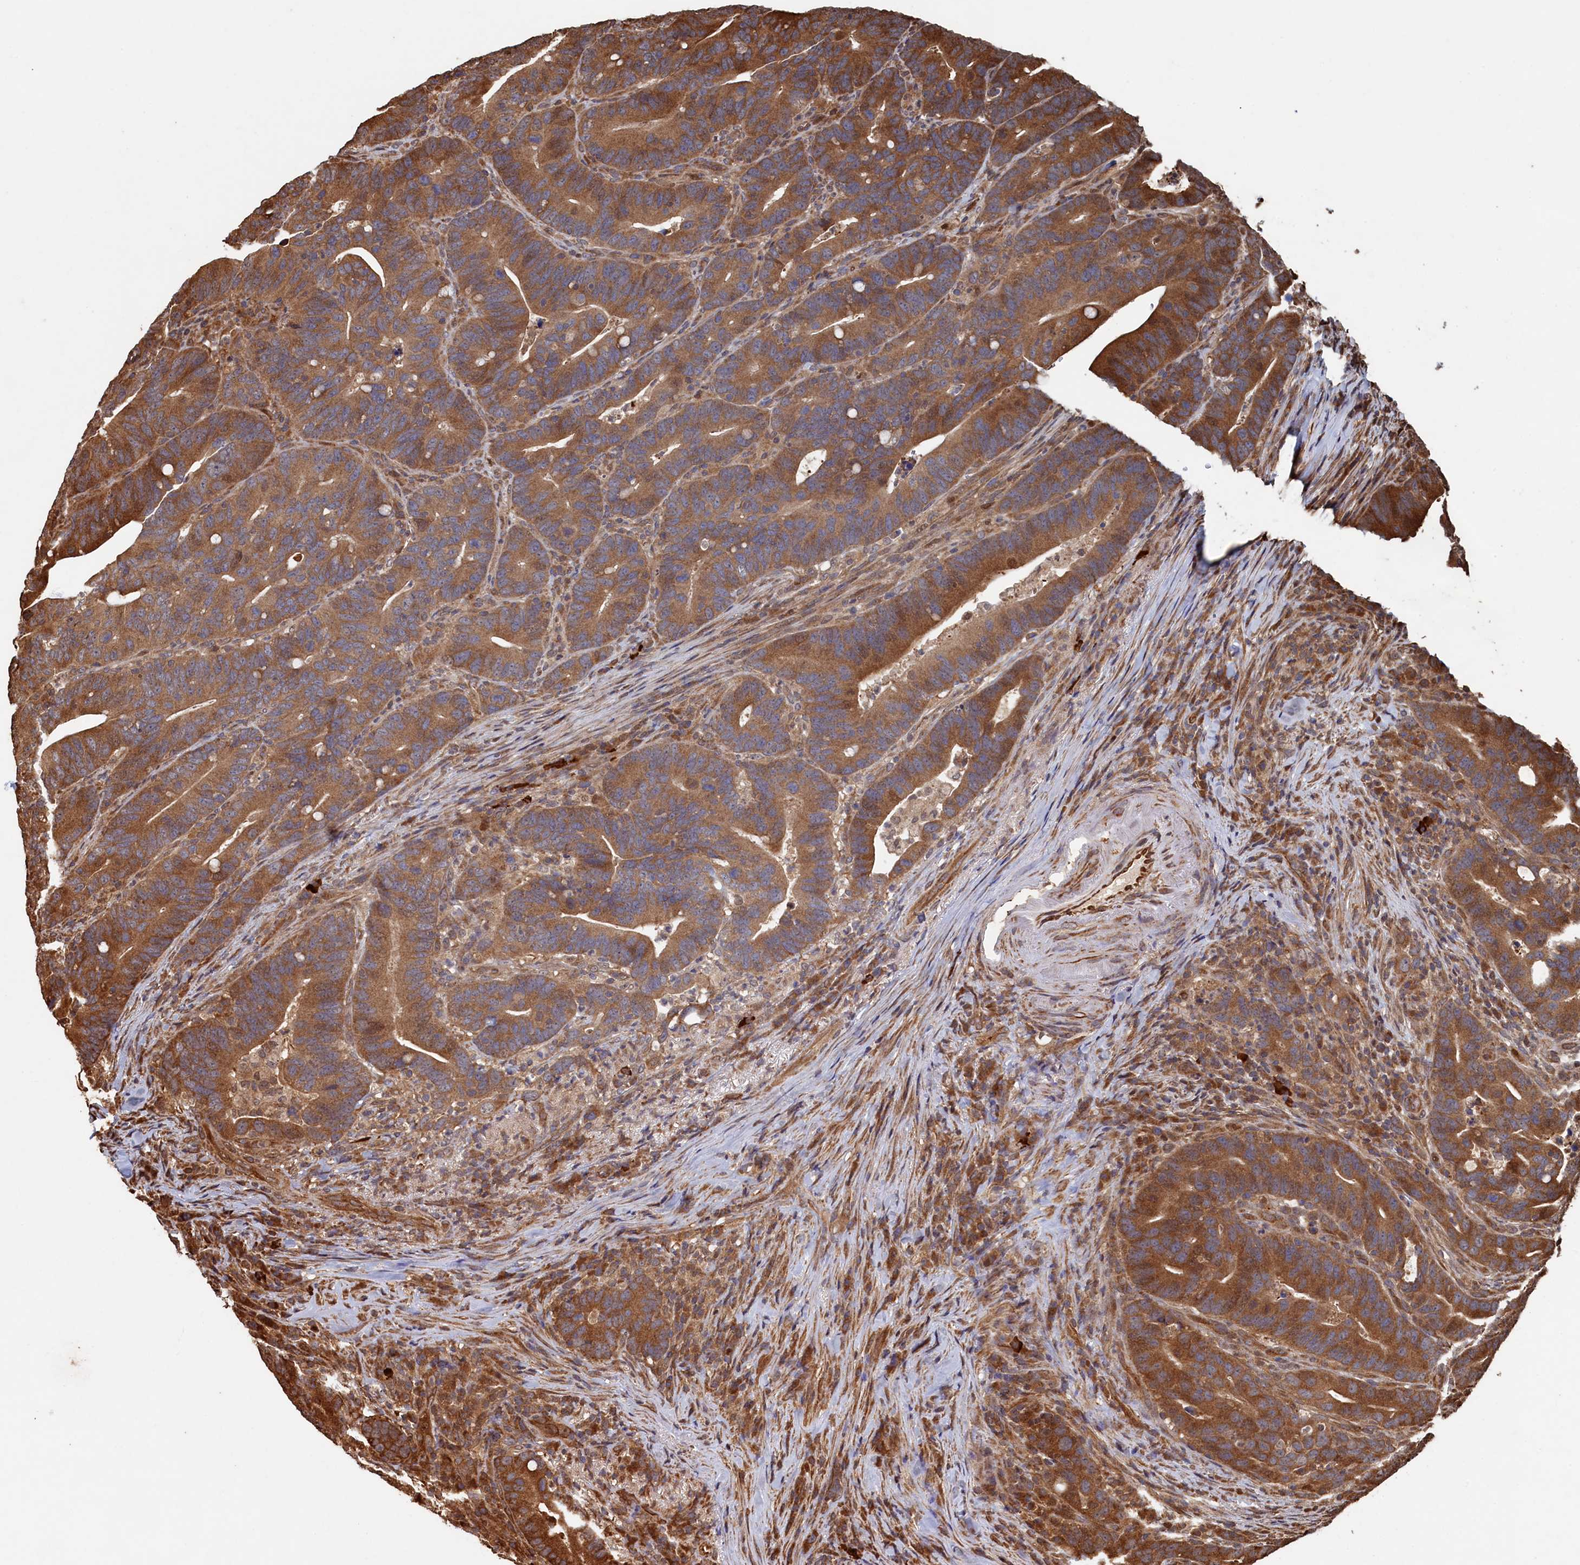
{"staining": {"intensity": "moderate", "quantity": ">75%", "location": "cytoplasmic/membranous"}, "tissue": "colorectal cancer", "cell_type": "Tumor cells", "image_type": "cancer", "snomed": [{"axis": "morphology", "description": "Adenocarcinoma, NOS"}, {"axis": "topography", "description": "Colon"}], "caption": "About >75% of tumor cells in human colorectal cancer show moderate cytoplasmic/membranous protein expression as visualized by brown immunohistochemical staining.", "gene": "PIGN", "patient": {"sex": "female", "age": 66}}